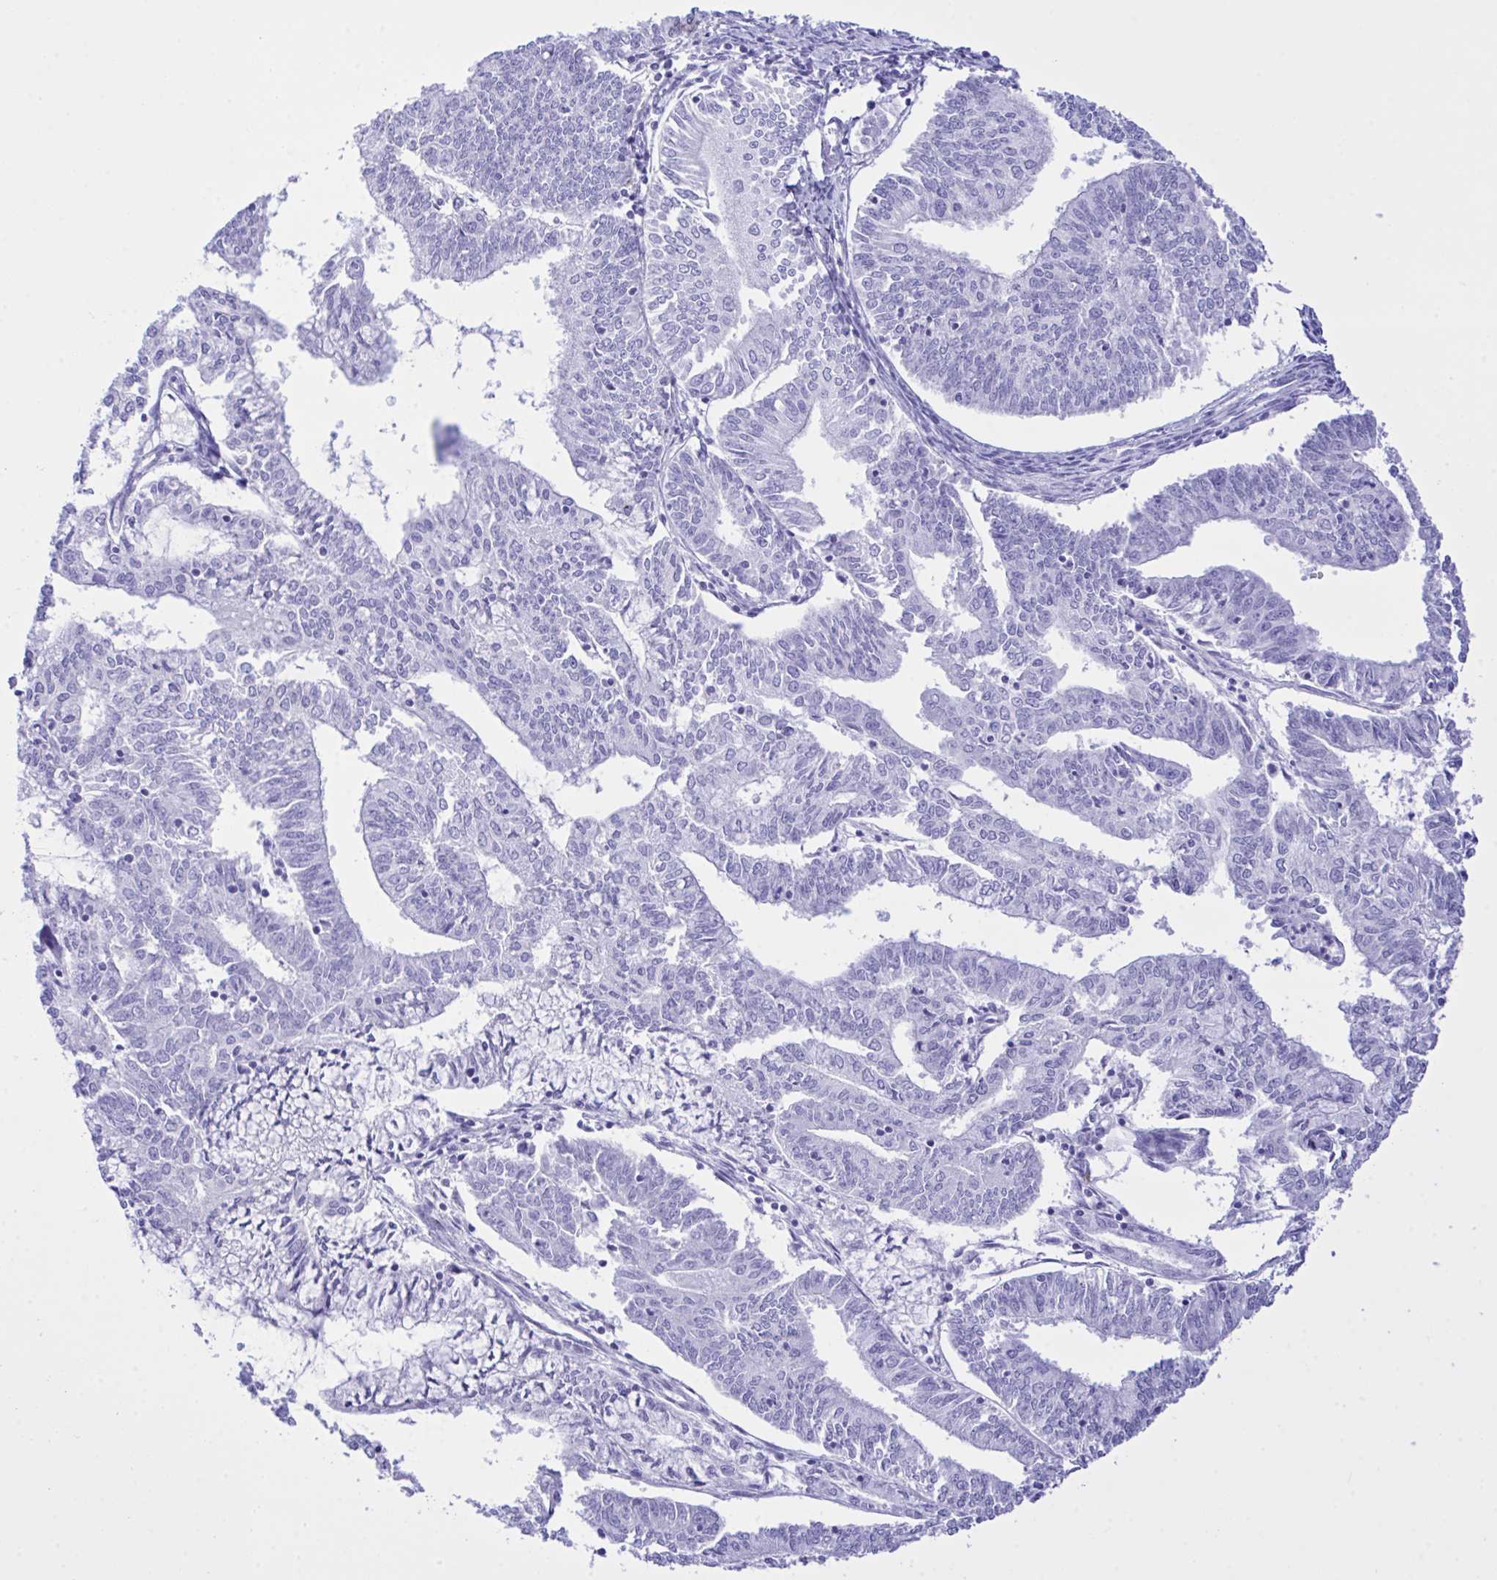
{"staining": {"intensity": "negative", "quantity": "none", "location": "none"}, "tissue": "endometrial cancer", "cell_type": "Tumor cells", "image_type": "cancer", "snomed": [{"axis": "morphology", "description": "Adenocarcinoma, NOS"}, {"axis": "topography", "description": "Endometrium"}], "caption": "An immunohistochemistry image of adenocarcinoma (endometrial) is shown. There is no staining in tumor cells of adenocarcinoma (endometrial).", "gene": "SELENOV", "patient": {"sex": "female", "age": 61}}